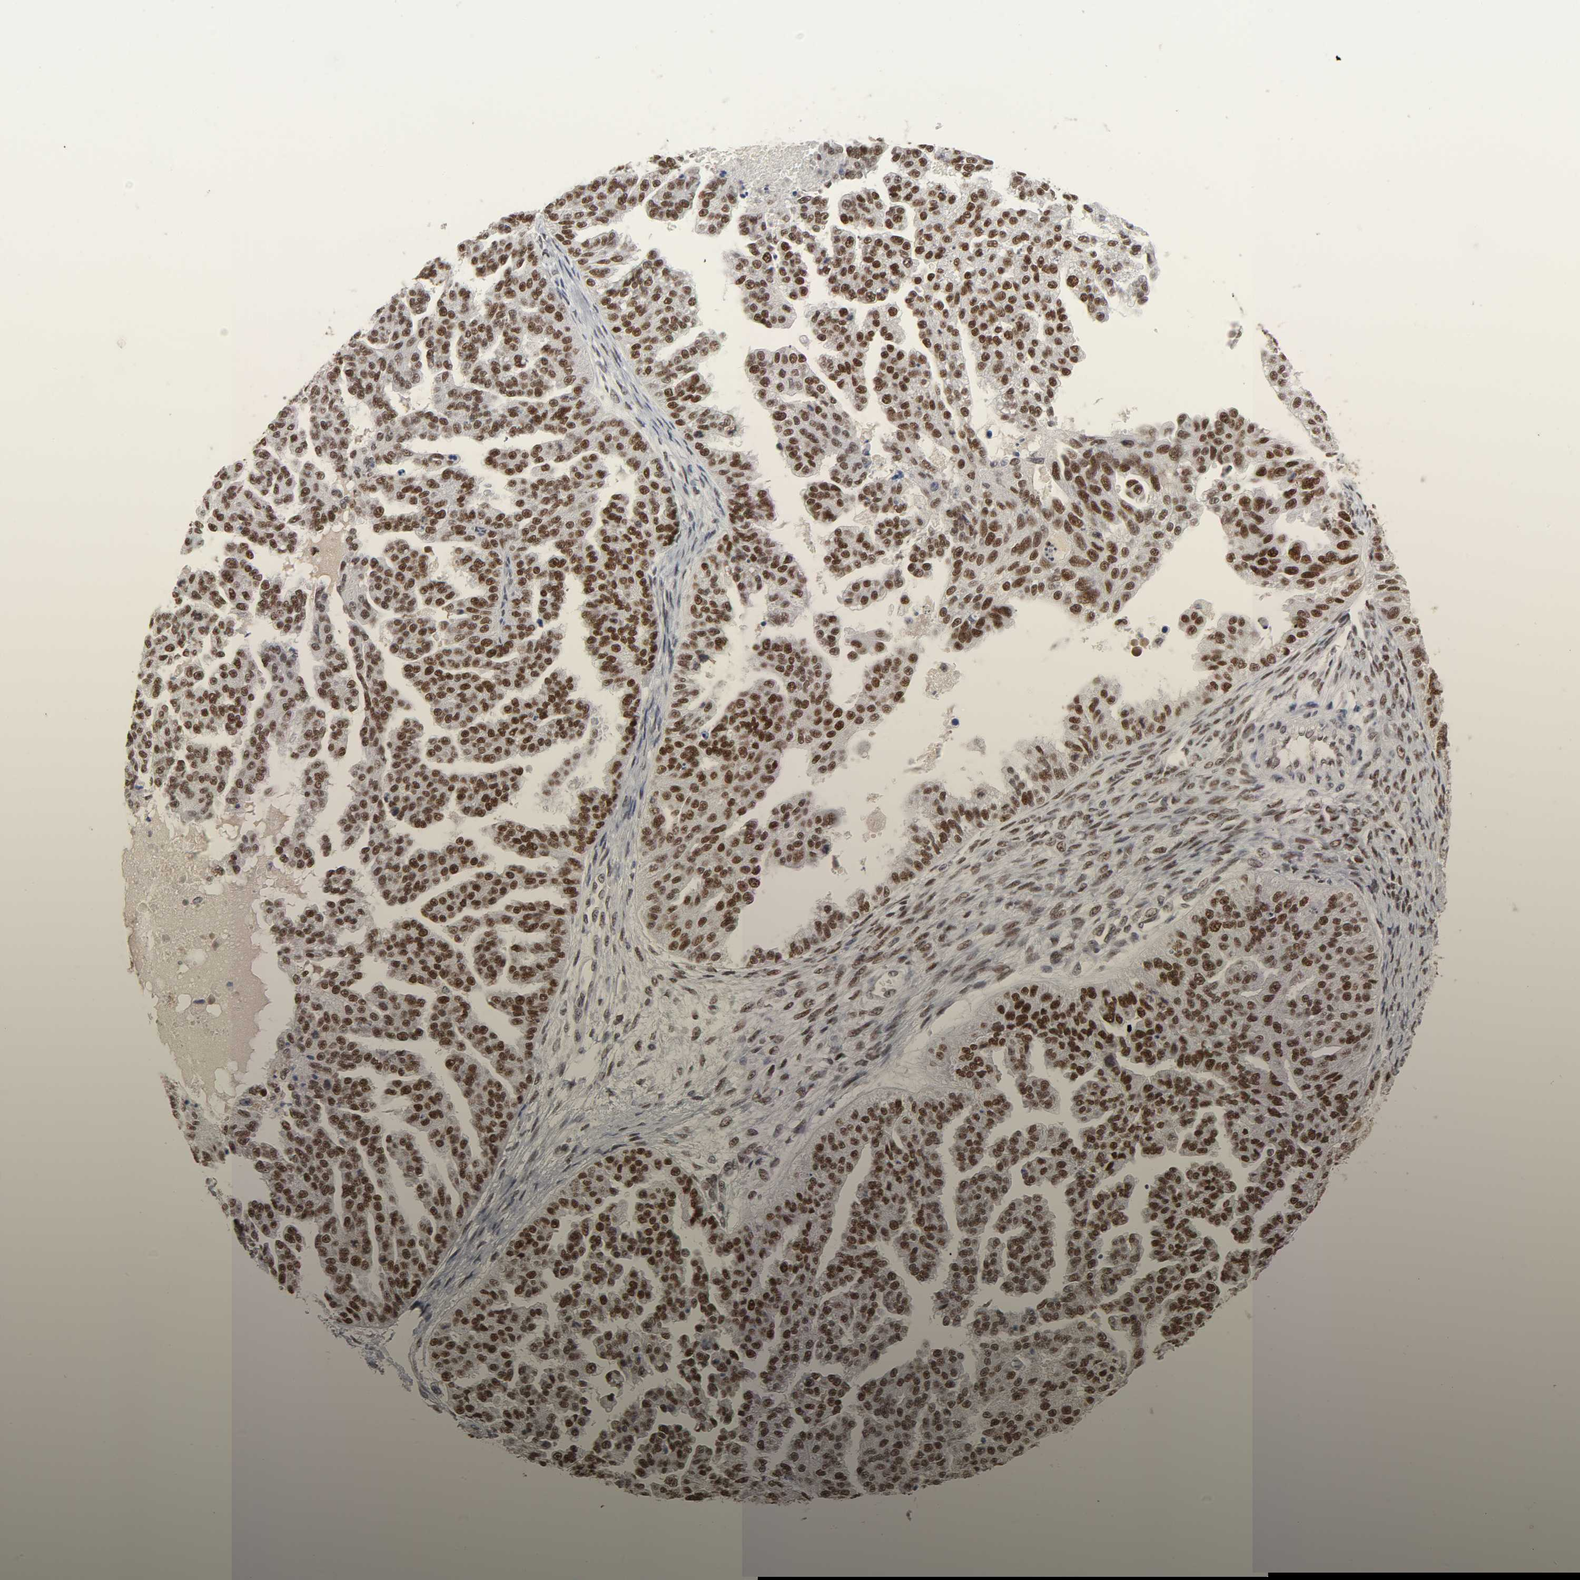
{"staining": {"intensity": "strong", "quantity": ">75%", "location": "nuclear"}, "tissue": "ovarian cancer", "cell_type": "Tumor cells", "image_type": "cancer", "snomed": [{"axis": "morphology", "description": "Cystadenocarcinoma, serous, NOS"}, {"axis": "topography", "description": "Ovary"}], "caption": "Immunohistochemistry of human serous cystadenocarcinoma (ovarian) reveals high levels of strong nuclear positivity in about >75% of tumor cells. (DAB = brown stain, brightfield microscopy at high magnification).", "gene": "TRIM33", "patient": {"sex": "female", "age": 58}}